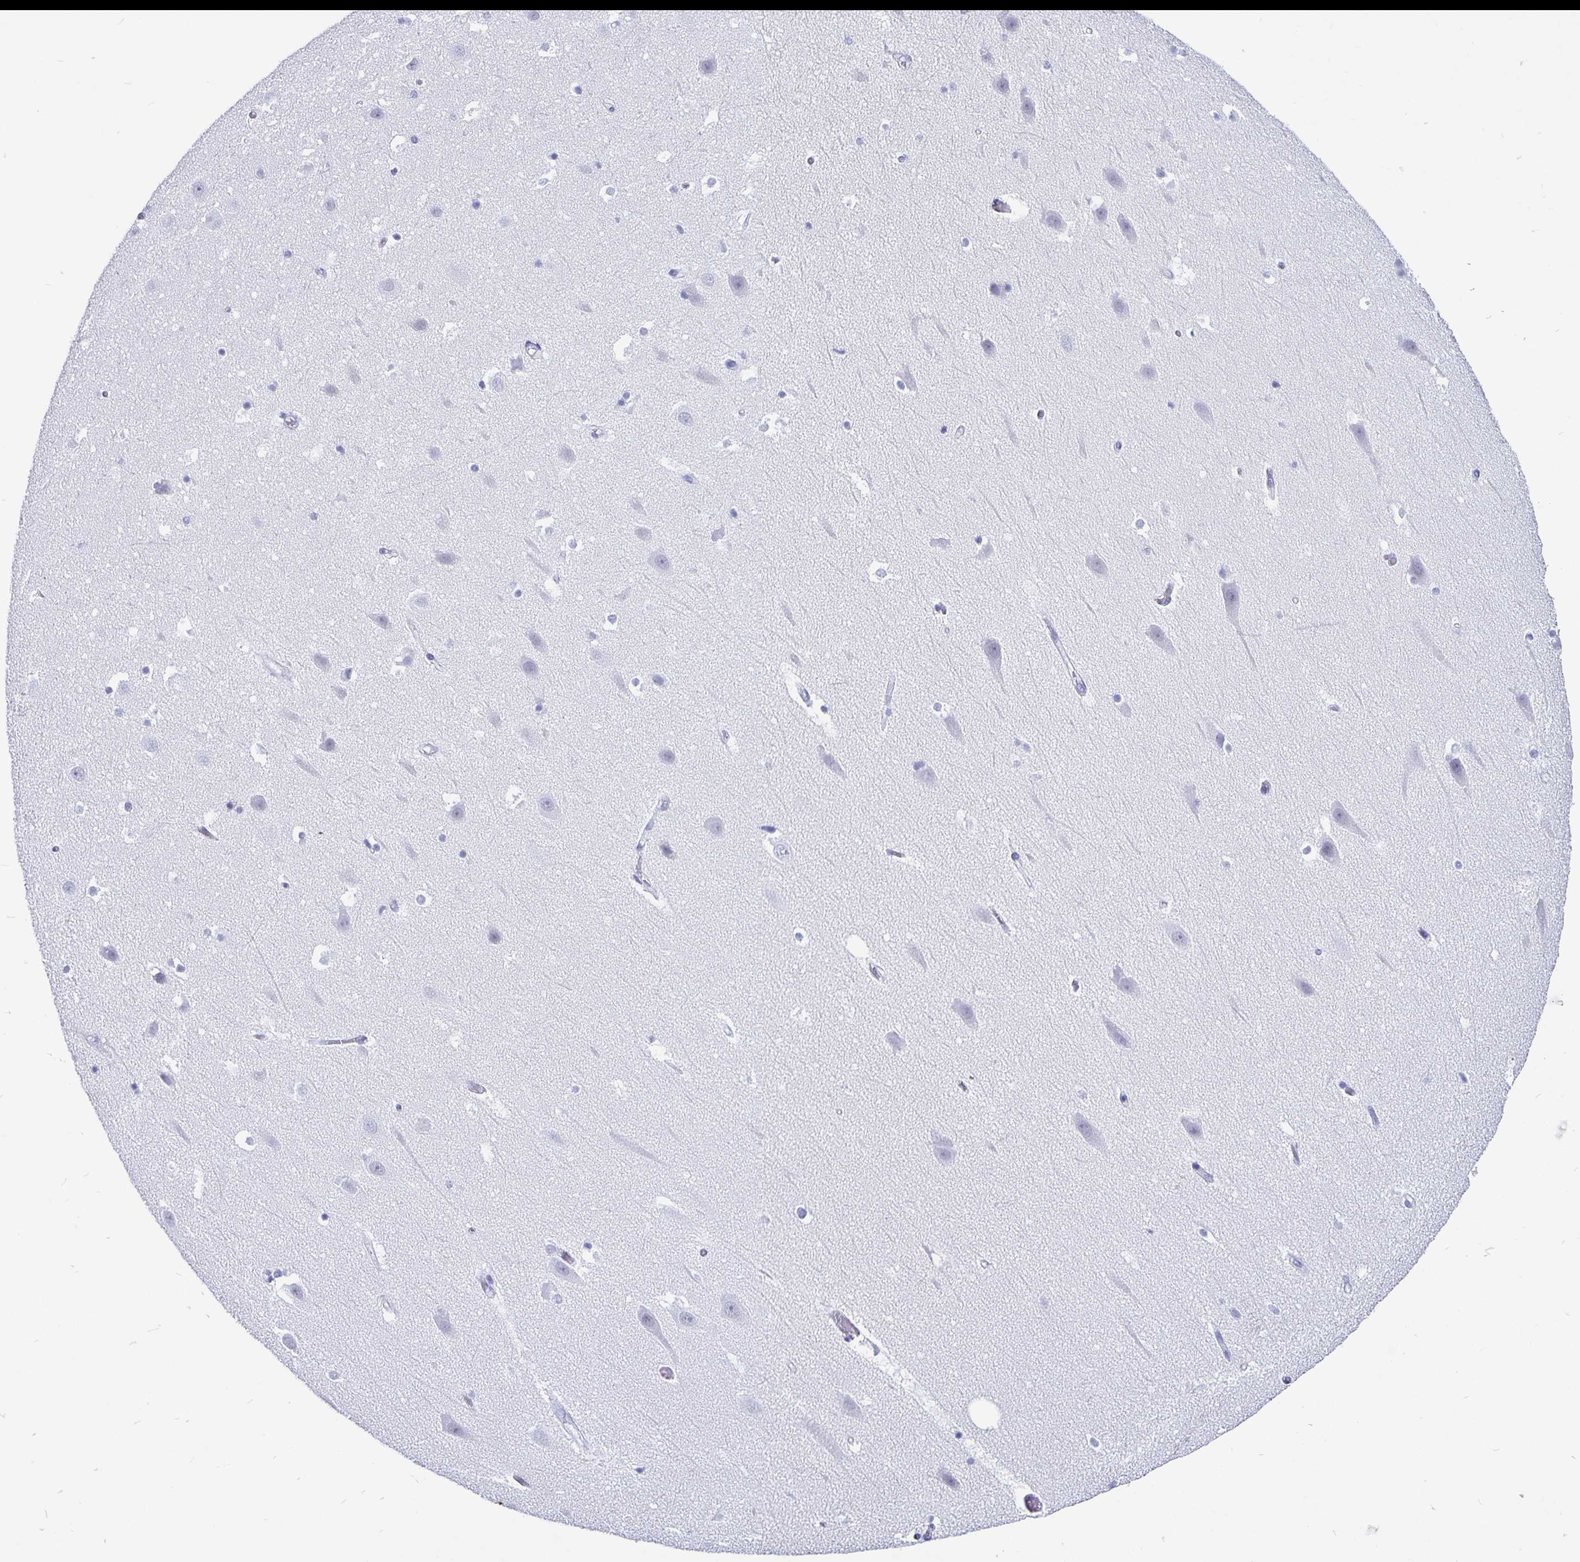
{"staining": {"intensity": "negative", "quantity": "none", "location": "none"}, "tissue": "hippocampus", "cell_type": "Glial cells", "image_type": "normal", "snomed": [{"axis": "morphology", "description": "Normal tissue, NOS"}, {"axis": "topography", "description": "Hippocampus"}], "caption": "This is an immunohistochemistry (IHC) photomicrograph of normal human hippocampus. There is no positivity in glial cells.", "gene": "ODF3B", "patient": {"sex": "male", "age": 26}}